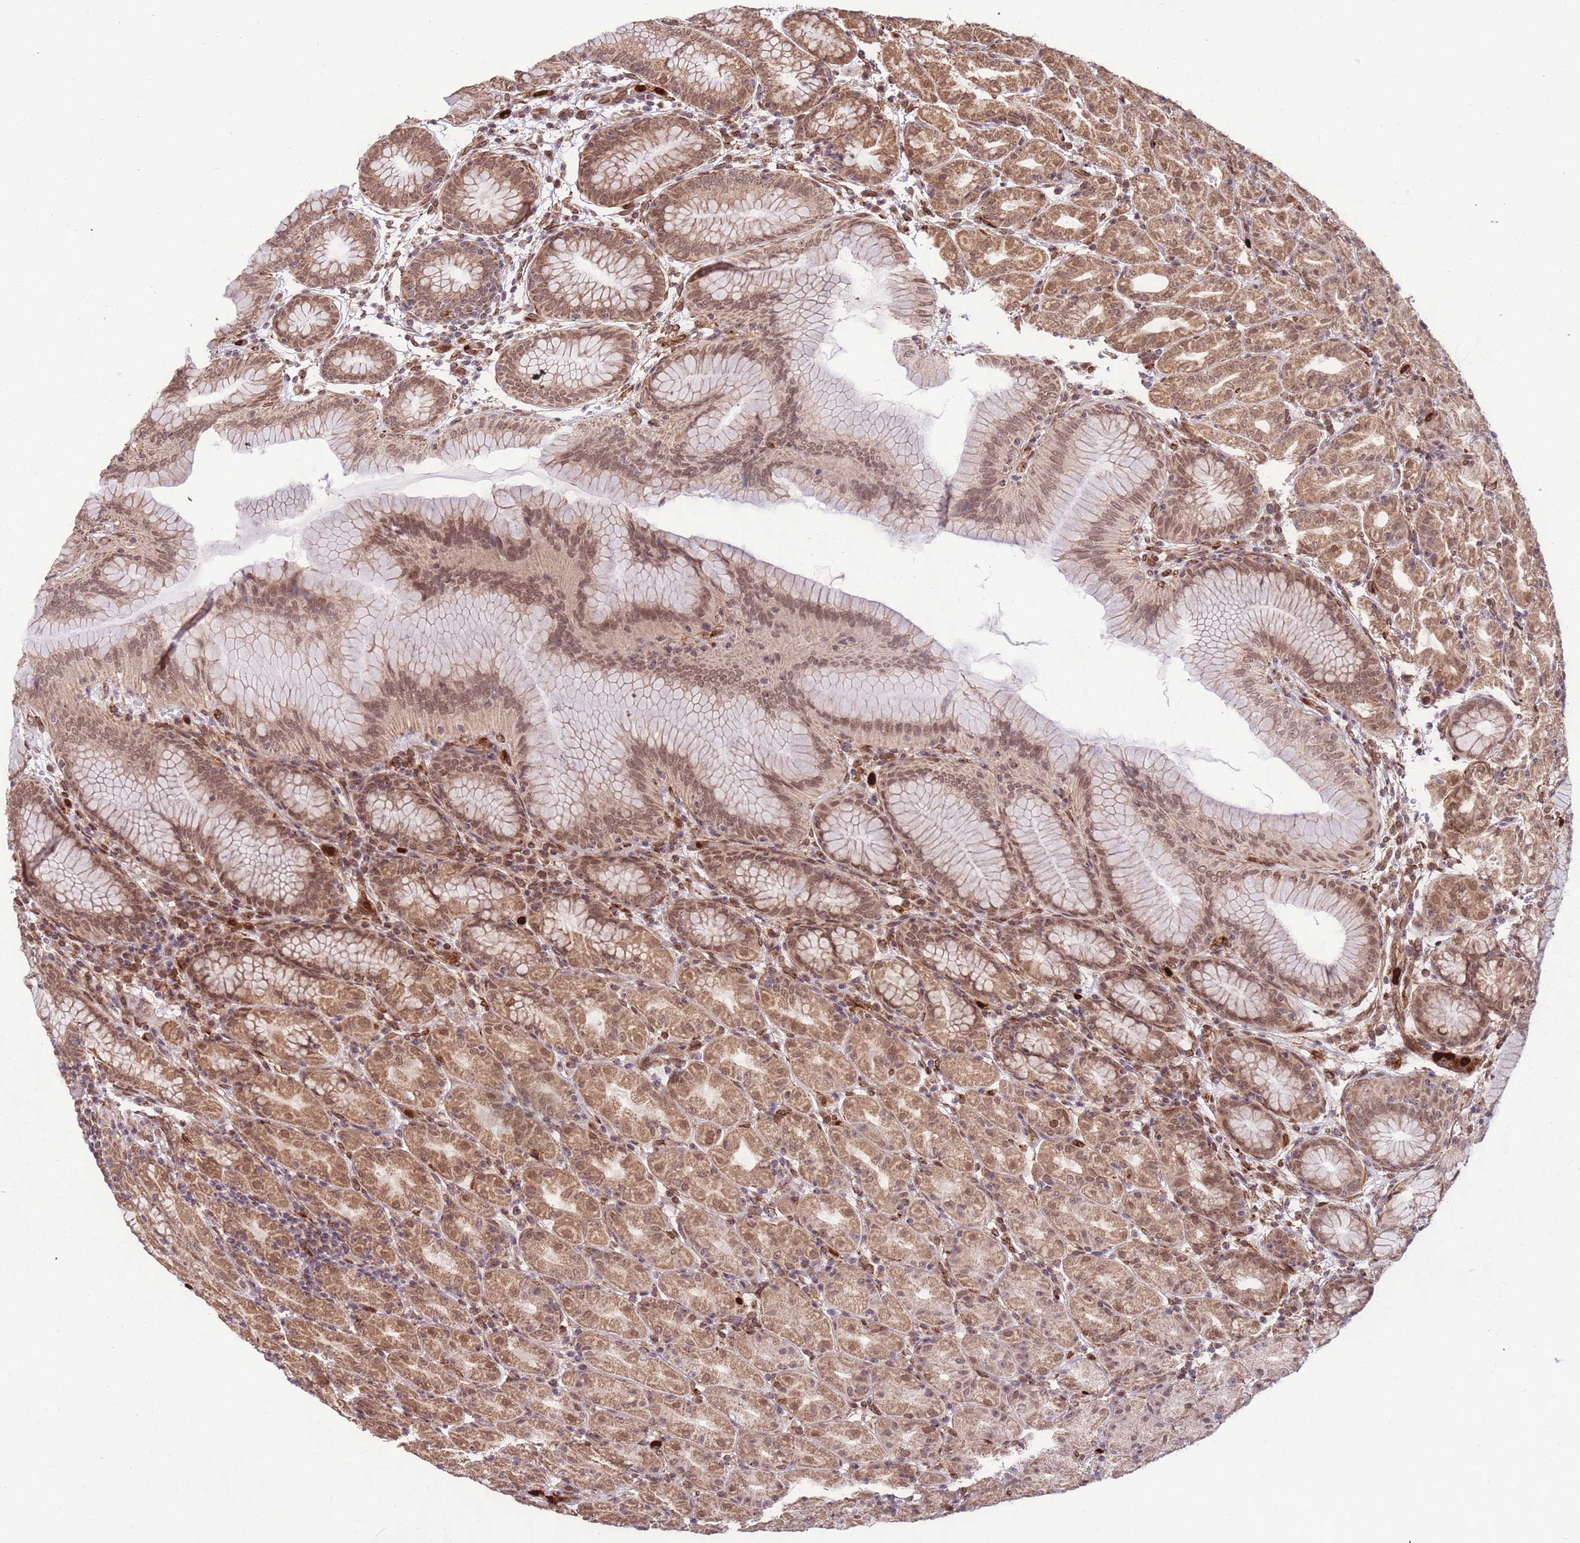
{"staining": {"intensity": "moderate", "quantity": ">75%", "location": "cytoplasmic/membranous,nuclear"}, "tissue": "stomach", "cell_type": "Glandular cells", "image_type": "normal", "snomed": [{"axis": "morphology", "description": "Normal tissue, NOS"}, {"axis": "topography", "description": "Stomach"}], "caption": "IHC staining of benign stomach, which shows medium levels of moderate cytoplasmic/membranous,nuclear positivity in approximately >75% of glandular cells indicating moderate cytoplasmic/membranous,nuclear protein expression. The staining was performed using DAB (brown) for protein detection and nuclei were counterstained in hematoxylin (blue).", "gene": "CEP170", "patient": {"sex": "female", "age": 79}}